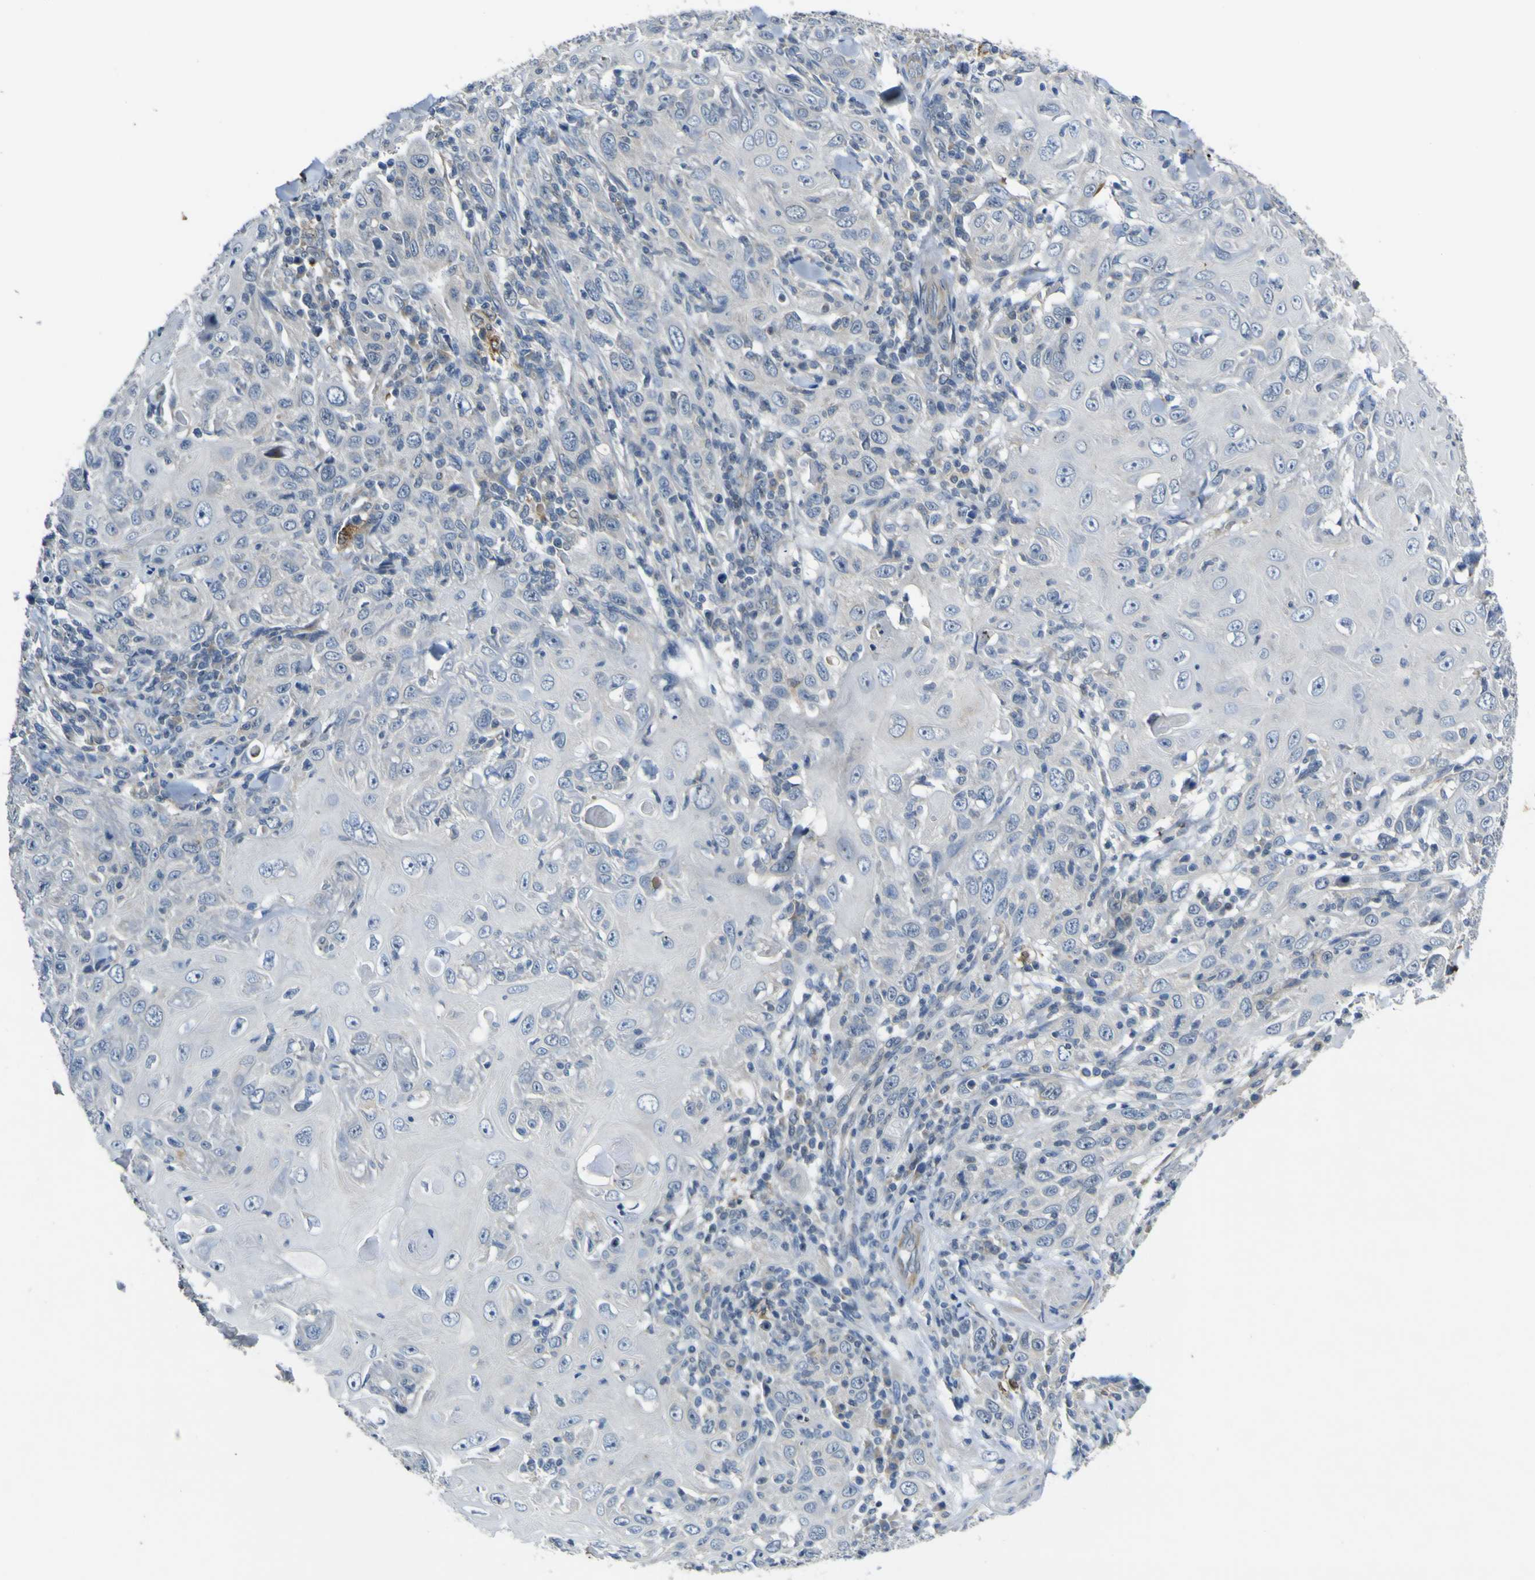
{"staining": {"intensity": "negative", "quantity": "none", "location": "none"}, "tissue": "skin cancer", "cell_type": "Tumor cells", "image_type": "cancer", "snomed": [{"axis": "morphology", "description": "Squamous cell carcinoma, NOS"}, {"axis": "topography", "description": "Skin"}], "caption": "IHC photomicrograph of human skin cancer (squamous cell carcinoma) stained for a protein (brown), which displays no staining in tumor cells. (DAB (3,3'-diaminobenzidine) immunohistochemistry, high magnification).", "gene": "LDLR", "patient": {"sex": "female", "age": 88}}